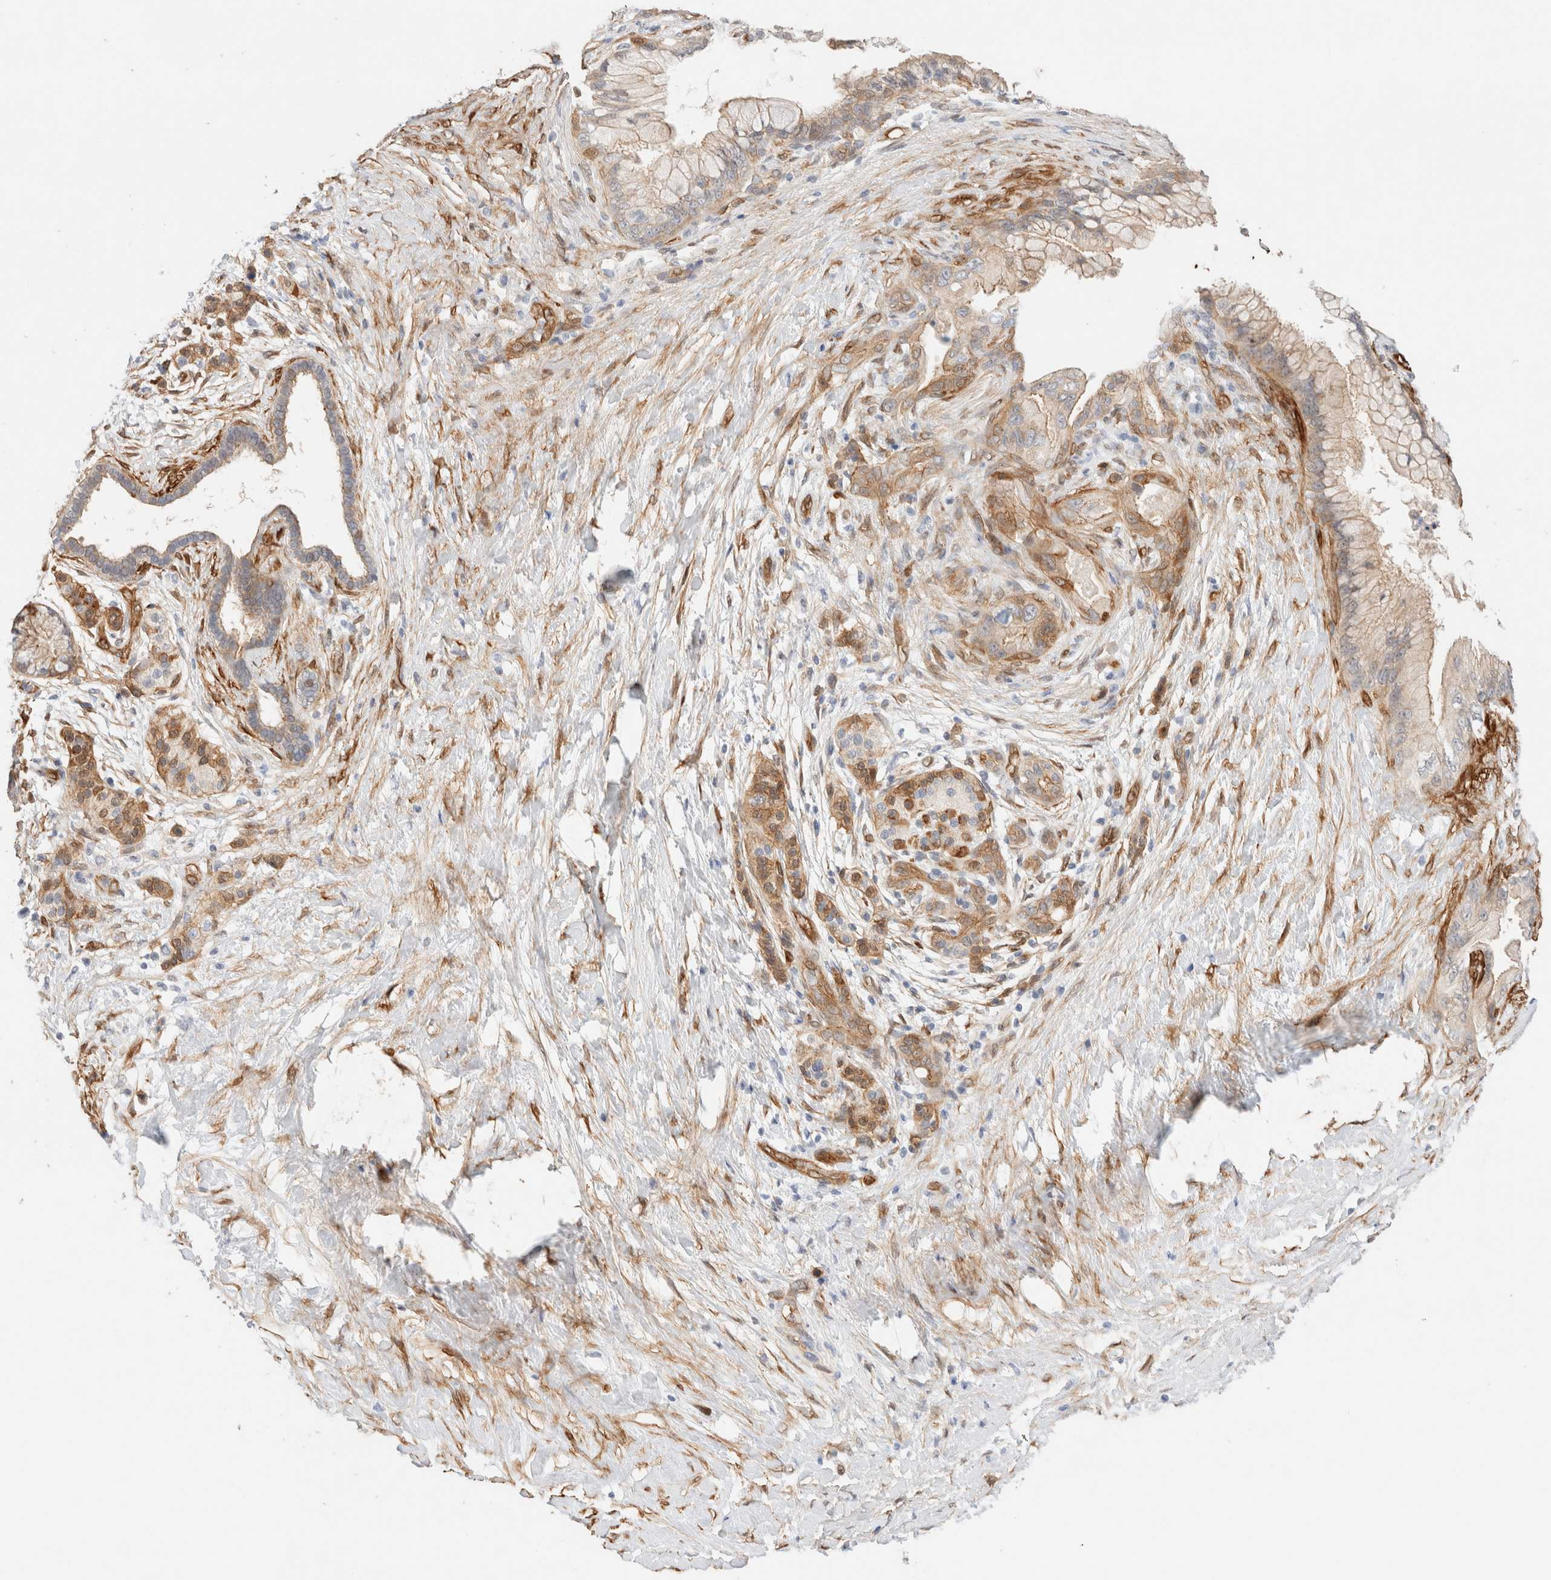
{"staining": {"intensity": "weak", "quantity": ">75%", "location": "cytoplasmic/membranous"}, "tissue": "pancreatic cancer", "cell_type": "Tumor cells", "image_type": "cancer", "snomed": [{"axis": "morphology", "description": "Adenocarcinoma, NOS"}, {"axis": "topography", "description": "Pancreas"}], "caption": "Weak cytoplasmic/membranous expression is appreciated in approximately >75% of tumor cells in pancreatic adenocarcinoma.", "gene": "LMCD1", "patient": {"sex": "male", "age": 59}}